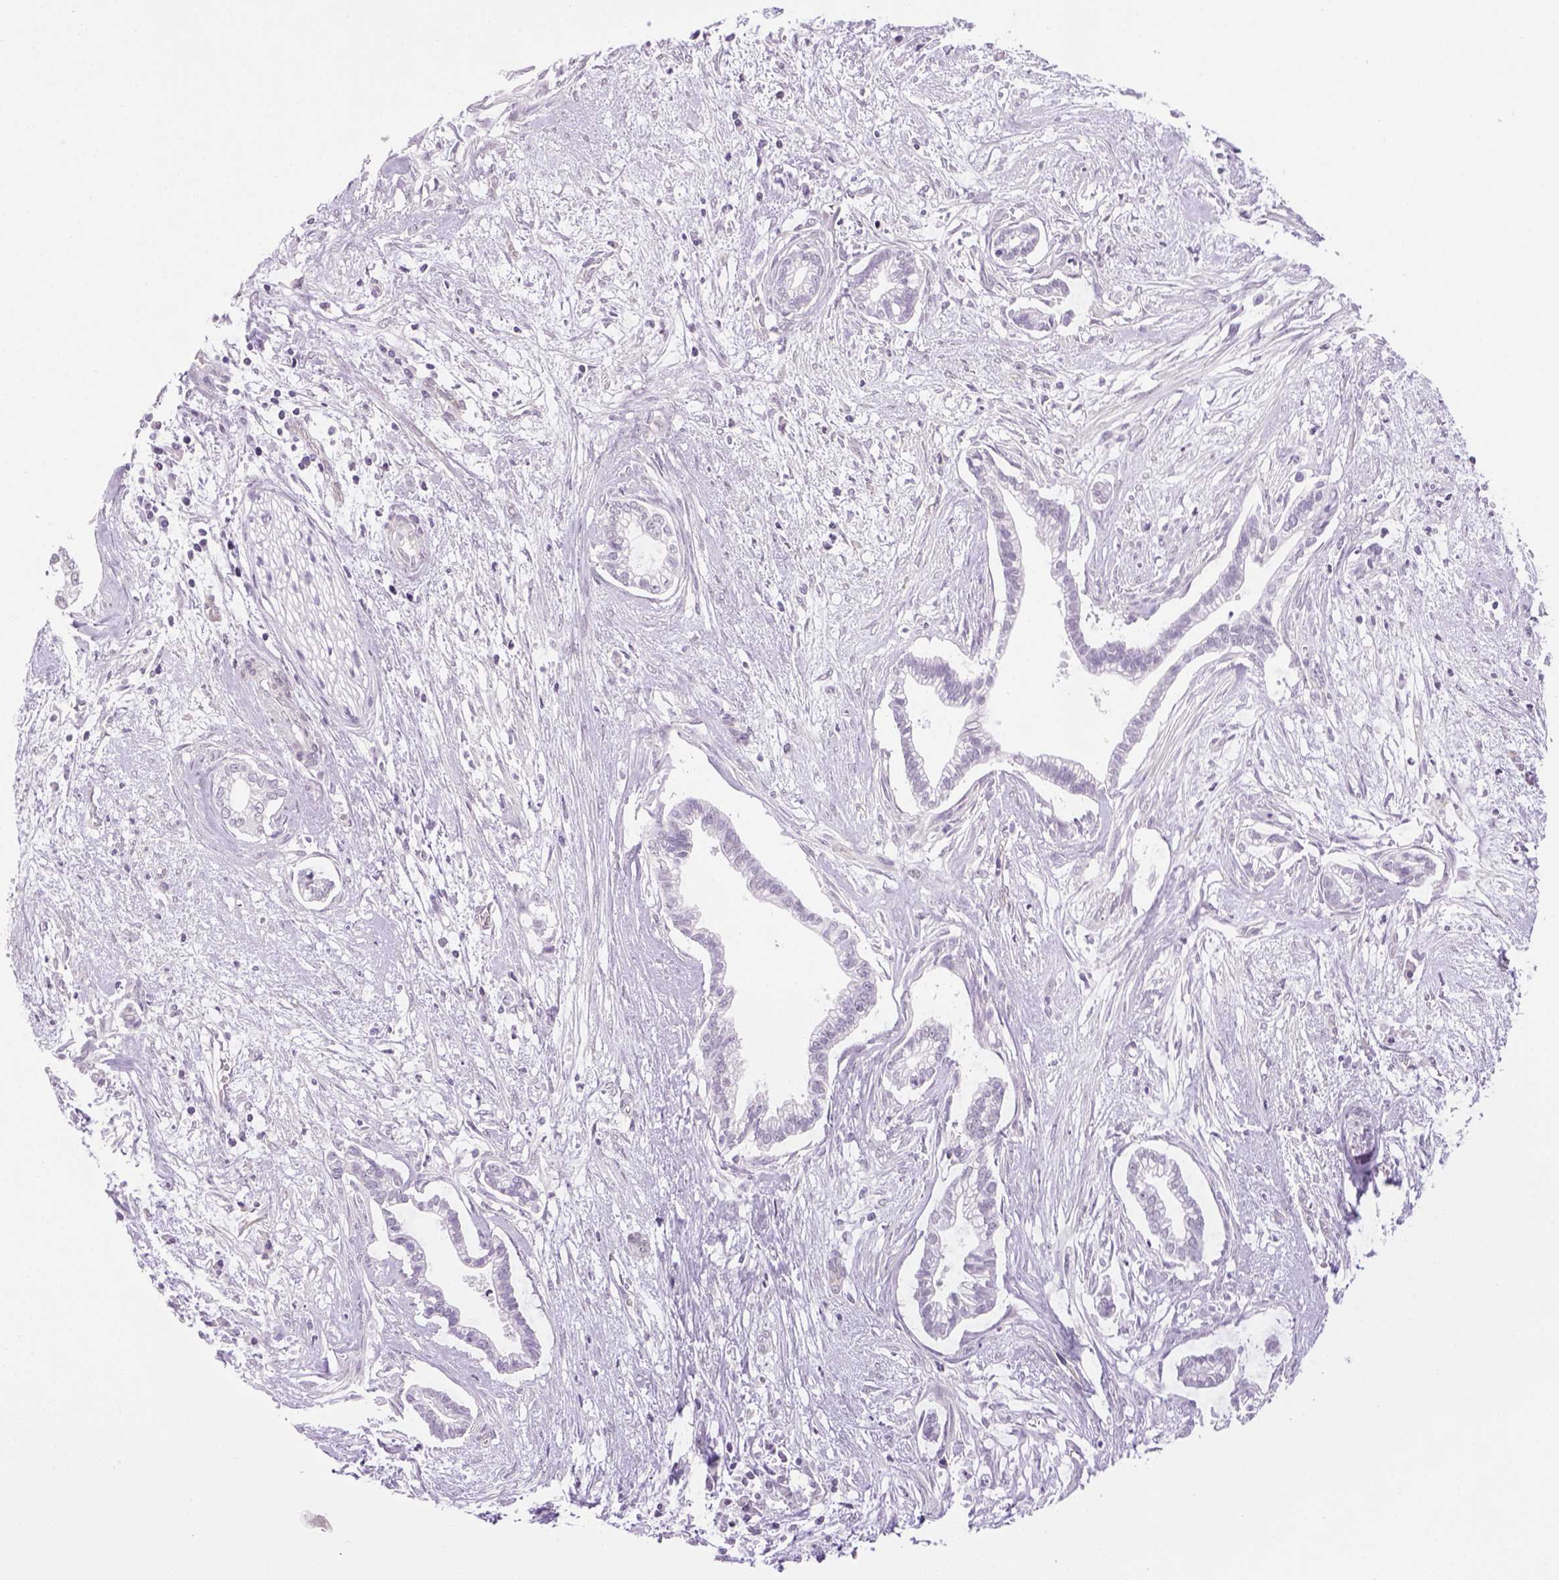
{"staining": {"intensity": "negative", "quantity": "none", "location": "none"}, "tissue": "cervical cancer", "cell_type": "Tumor cells", "image_type": "cancer", "snomed": [{"axis": "morphology", "description": "Adenocarcinoma, NOS"}, {"axis": "topography", "description": "Cervix"}], "caption": "Immunohistochemistry (IHC) of human adenocarcinoma (cervical) displays no expression in tumor cells. (DAB (3,3'-diaminobenzidine) IHC visualized using brightfield microscopy, high magnification).", "gene": "PRRT1", "patient": {"sex": "female", "age": 62}}